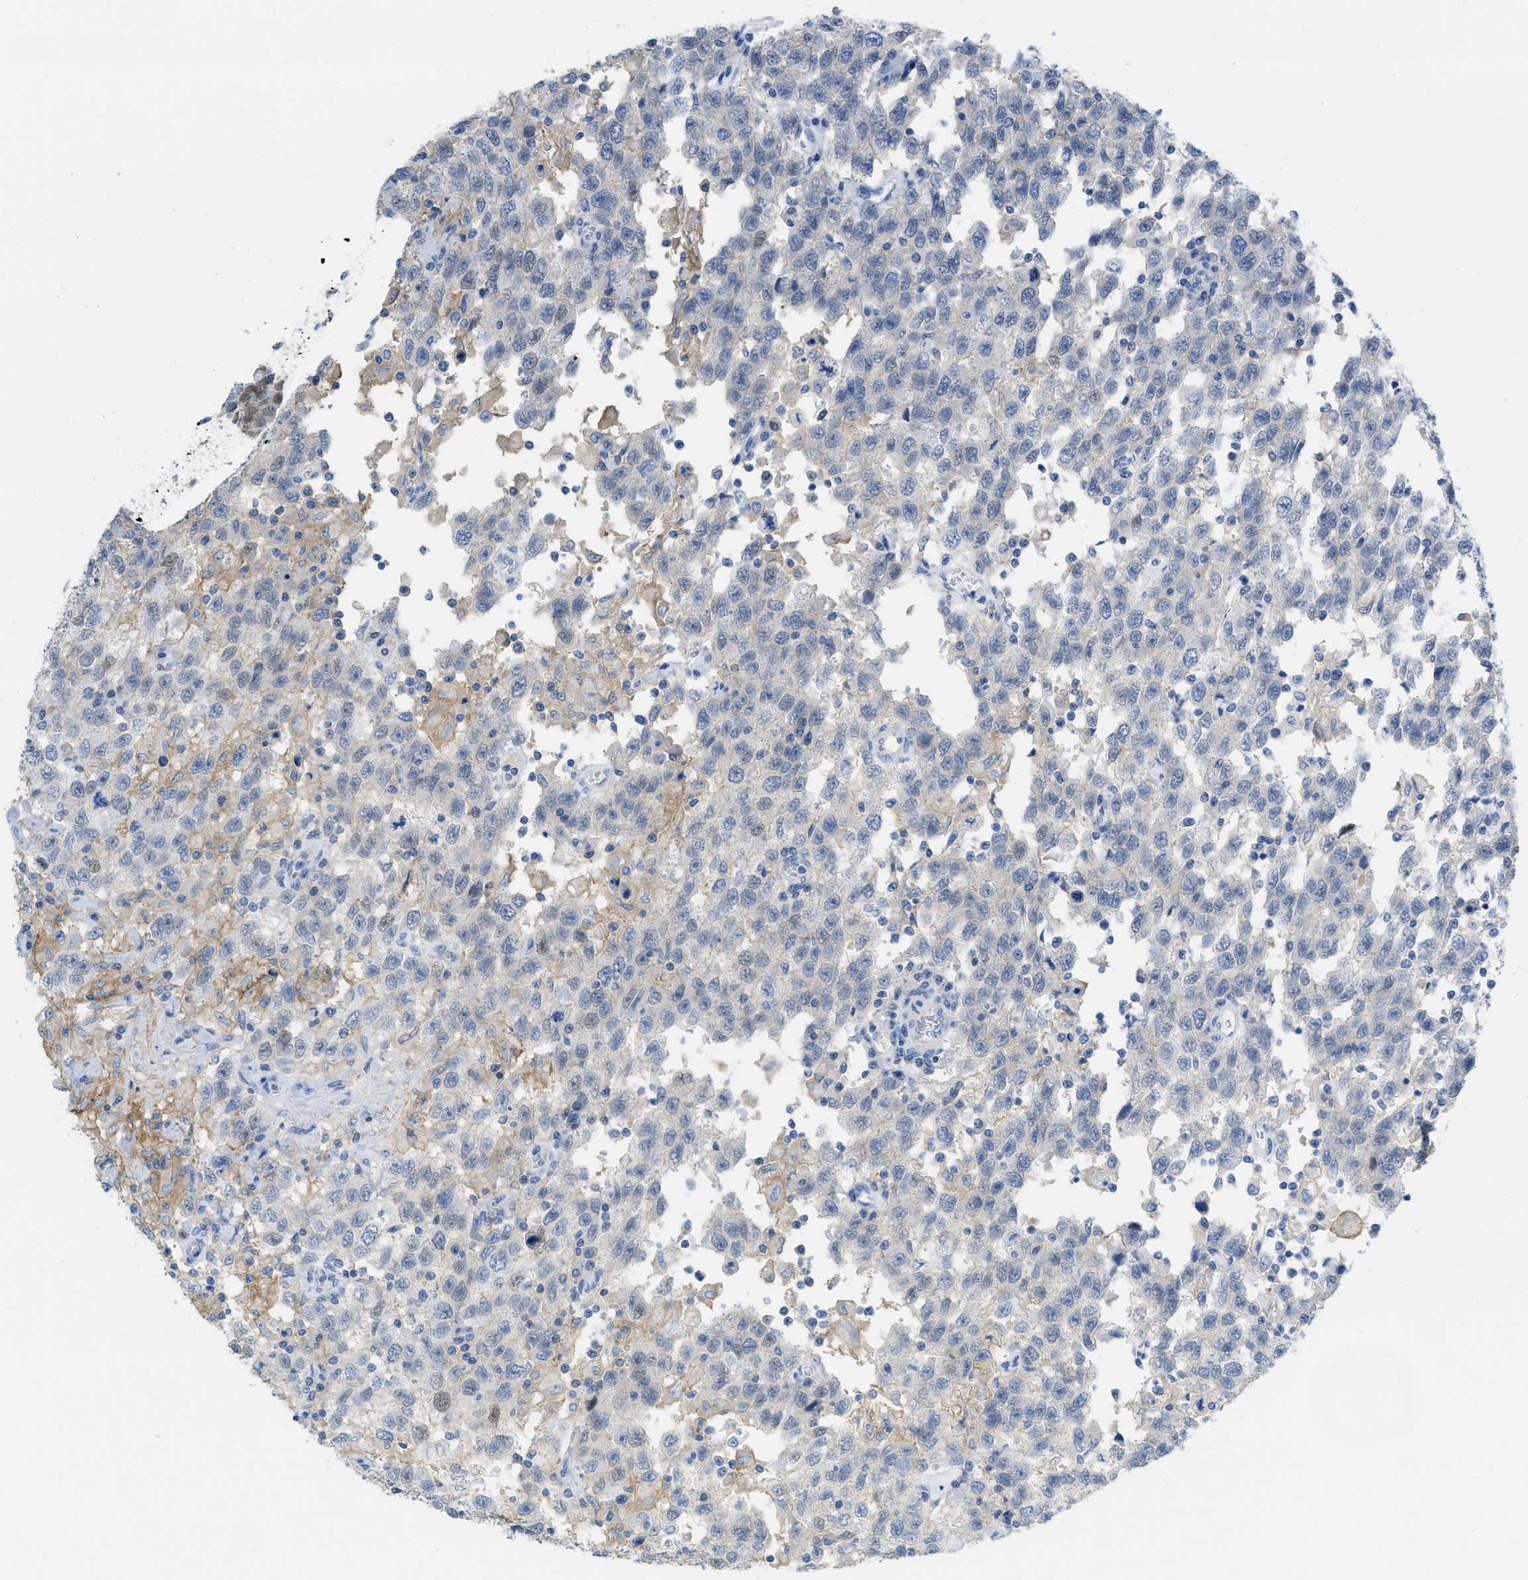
{"staining": {"intensity": "negative", "quantity": "none", "location": "none"}, "tissue": "testis cancer", "cell_type": "Tumor cells", "image_type": "cancer", "snomed": [{"axis": "morphology", "description": "Seminoma, NOS"}, {"axis": "topography", "description": "Testis"}], "caption": "High magnification brightfield microscopy of testis cancer stained with DAB (3,3'-diaminobenzidine) (brown) and counterstained with hematoxylin (blue): tumor cells show no significant positivity. (Stains: DAB immunohistochemistry (IHC) with hematoxylin counter stain, Microscopy: brightfield microscopy at high magnification).", "gene": "CNNM4", "patient": {"sex": "male", "age": 41}}